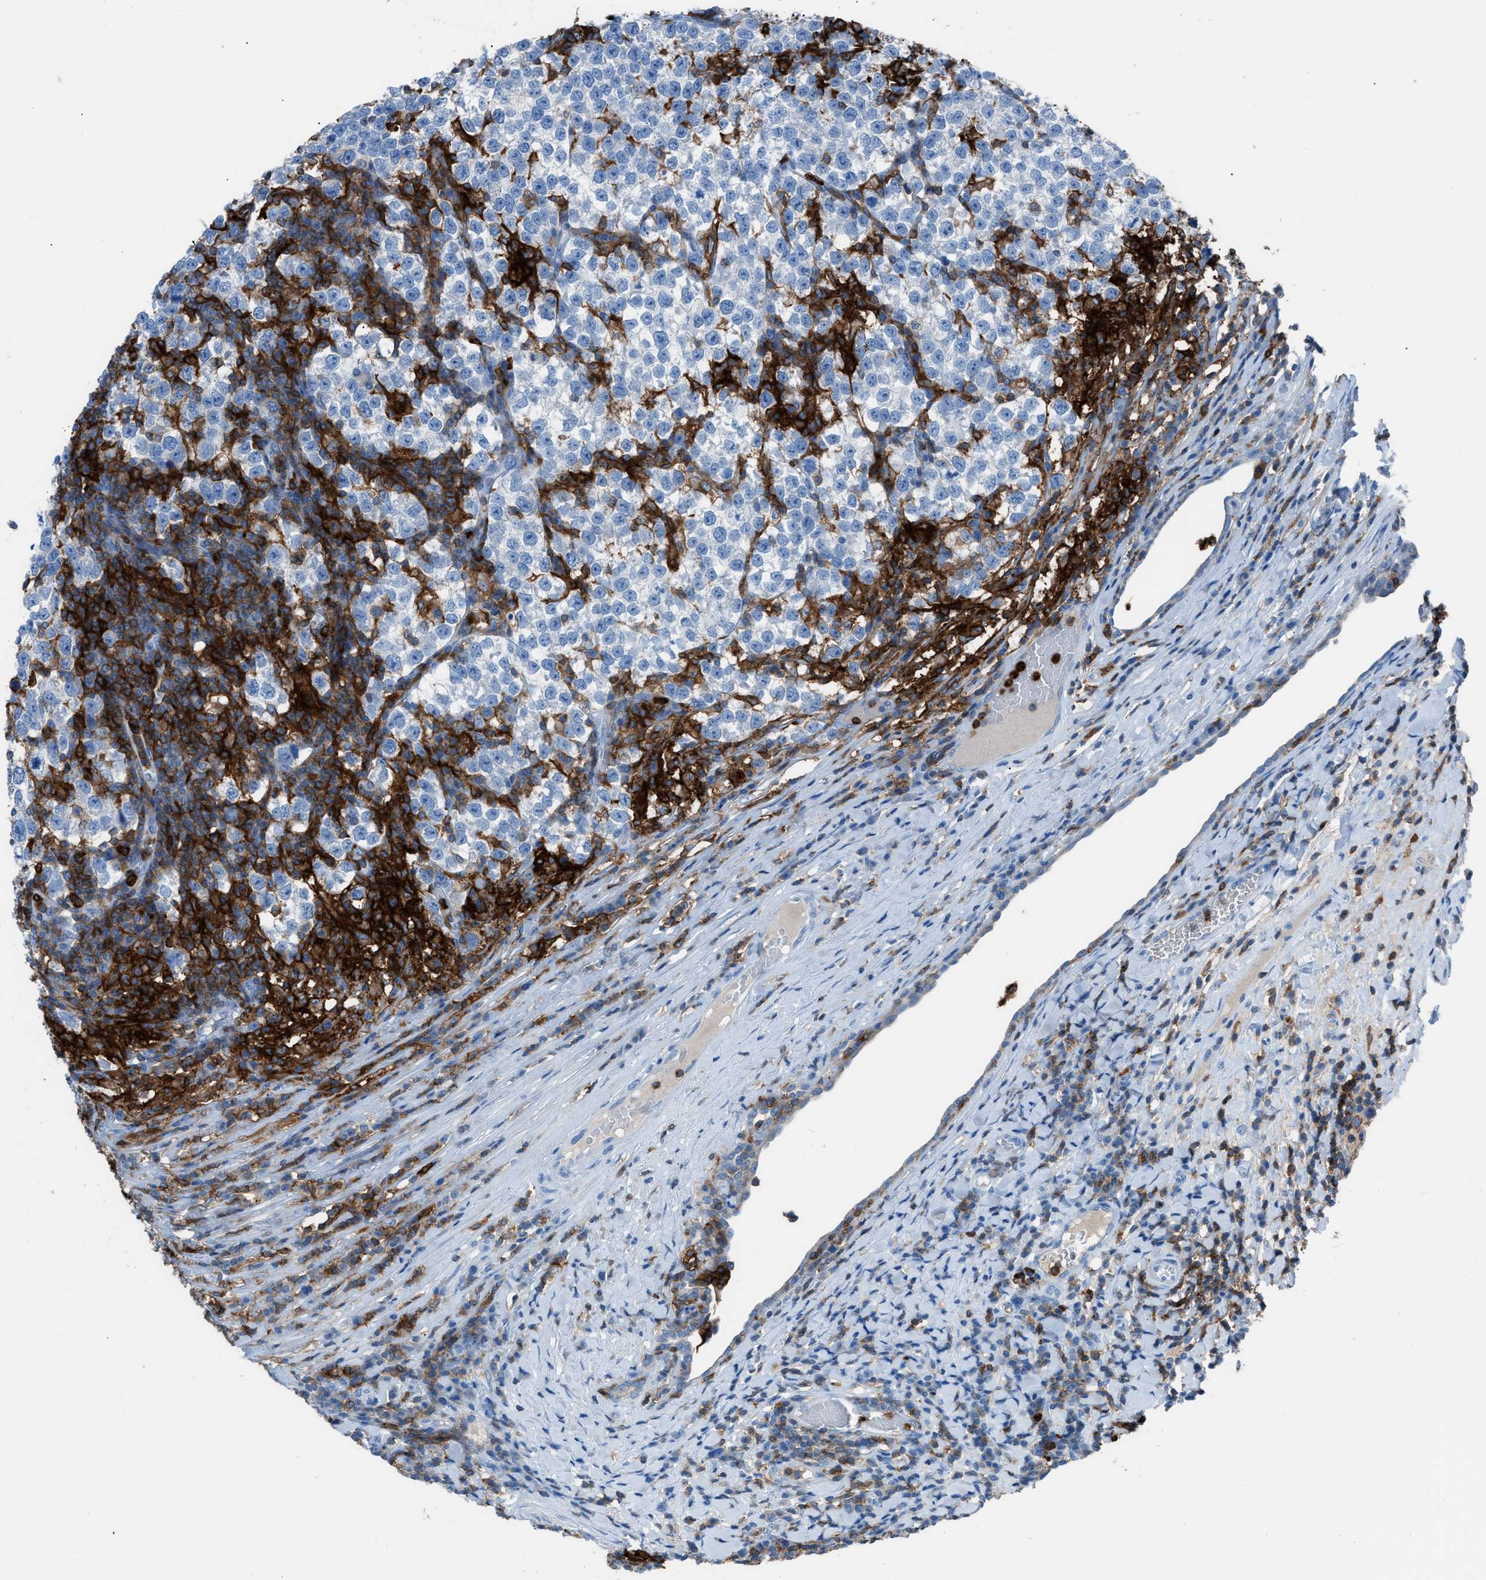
{"staining": {"intensity": "negative", "quantity": "none", "location": "none"}, "tissue": "testis cancer", "cell_type": "Tumor cells", "image_type": "cancer", "snomed": [{"axis": "morphology", "description": "Normal tissue, NOS"}, {"axis": "morphology", "description": "Seminoma, NOS"}, {"axis": "topography", "description": "Testis"}], "caption": "Immunohistochemistry histopathology image of testis cancer stained for a protein (brown), which demonstrates no expression in tumor cells. Nuclei are stained in blue.", "gene": "ITGB2", "patient": {"sex": "male", "age": 43}}